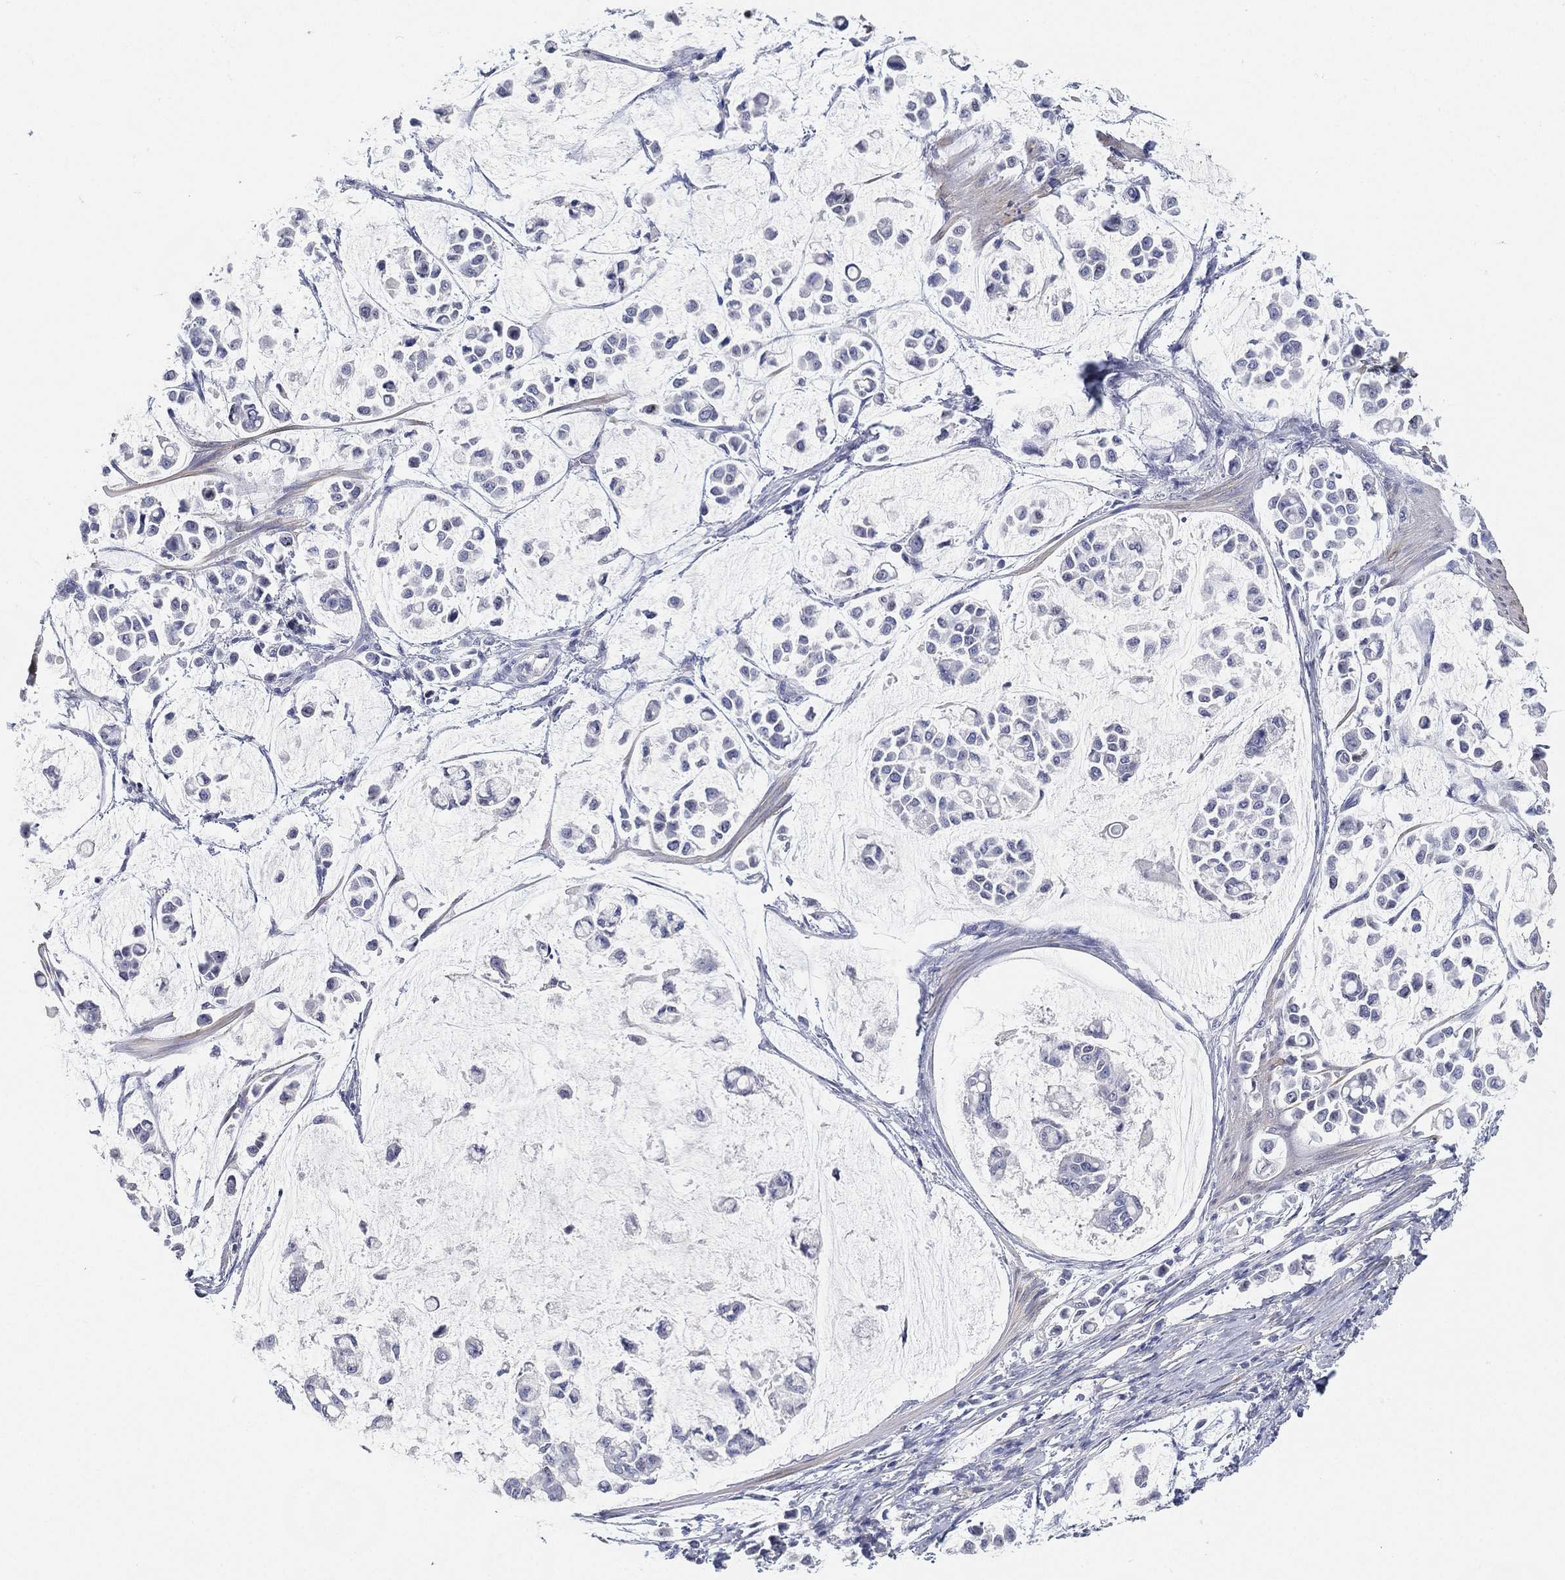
{"staining": {"intensity": "negative", "quantity": "none", "location": "none"}, "tissue": "stomach cancer", "cell_type": "Tumor cells", "image_type": "cancer", "snomed": [{"axis": "morphology", "description": "Adenocarcinoma, NOS"}, {"axis": "topography", "description": "Stomach"}], "caption": "DAB (3,3'-diaminobenzidine) immunohistochemical staining of human stomach cancer (adenocarcinoma) exhibits no significant expression in tumor cells.", "gene": "FAM187B", "patient": {"sex": "male", "age": 82}}